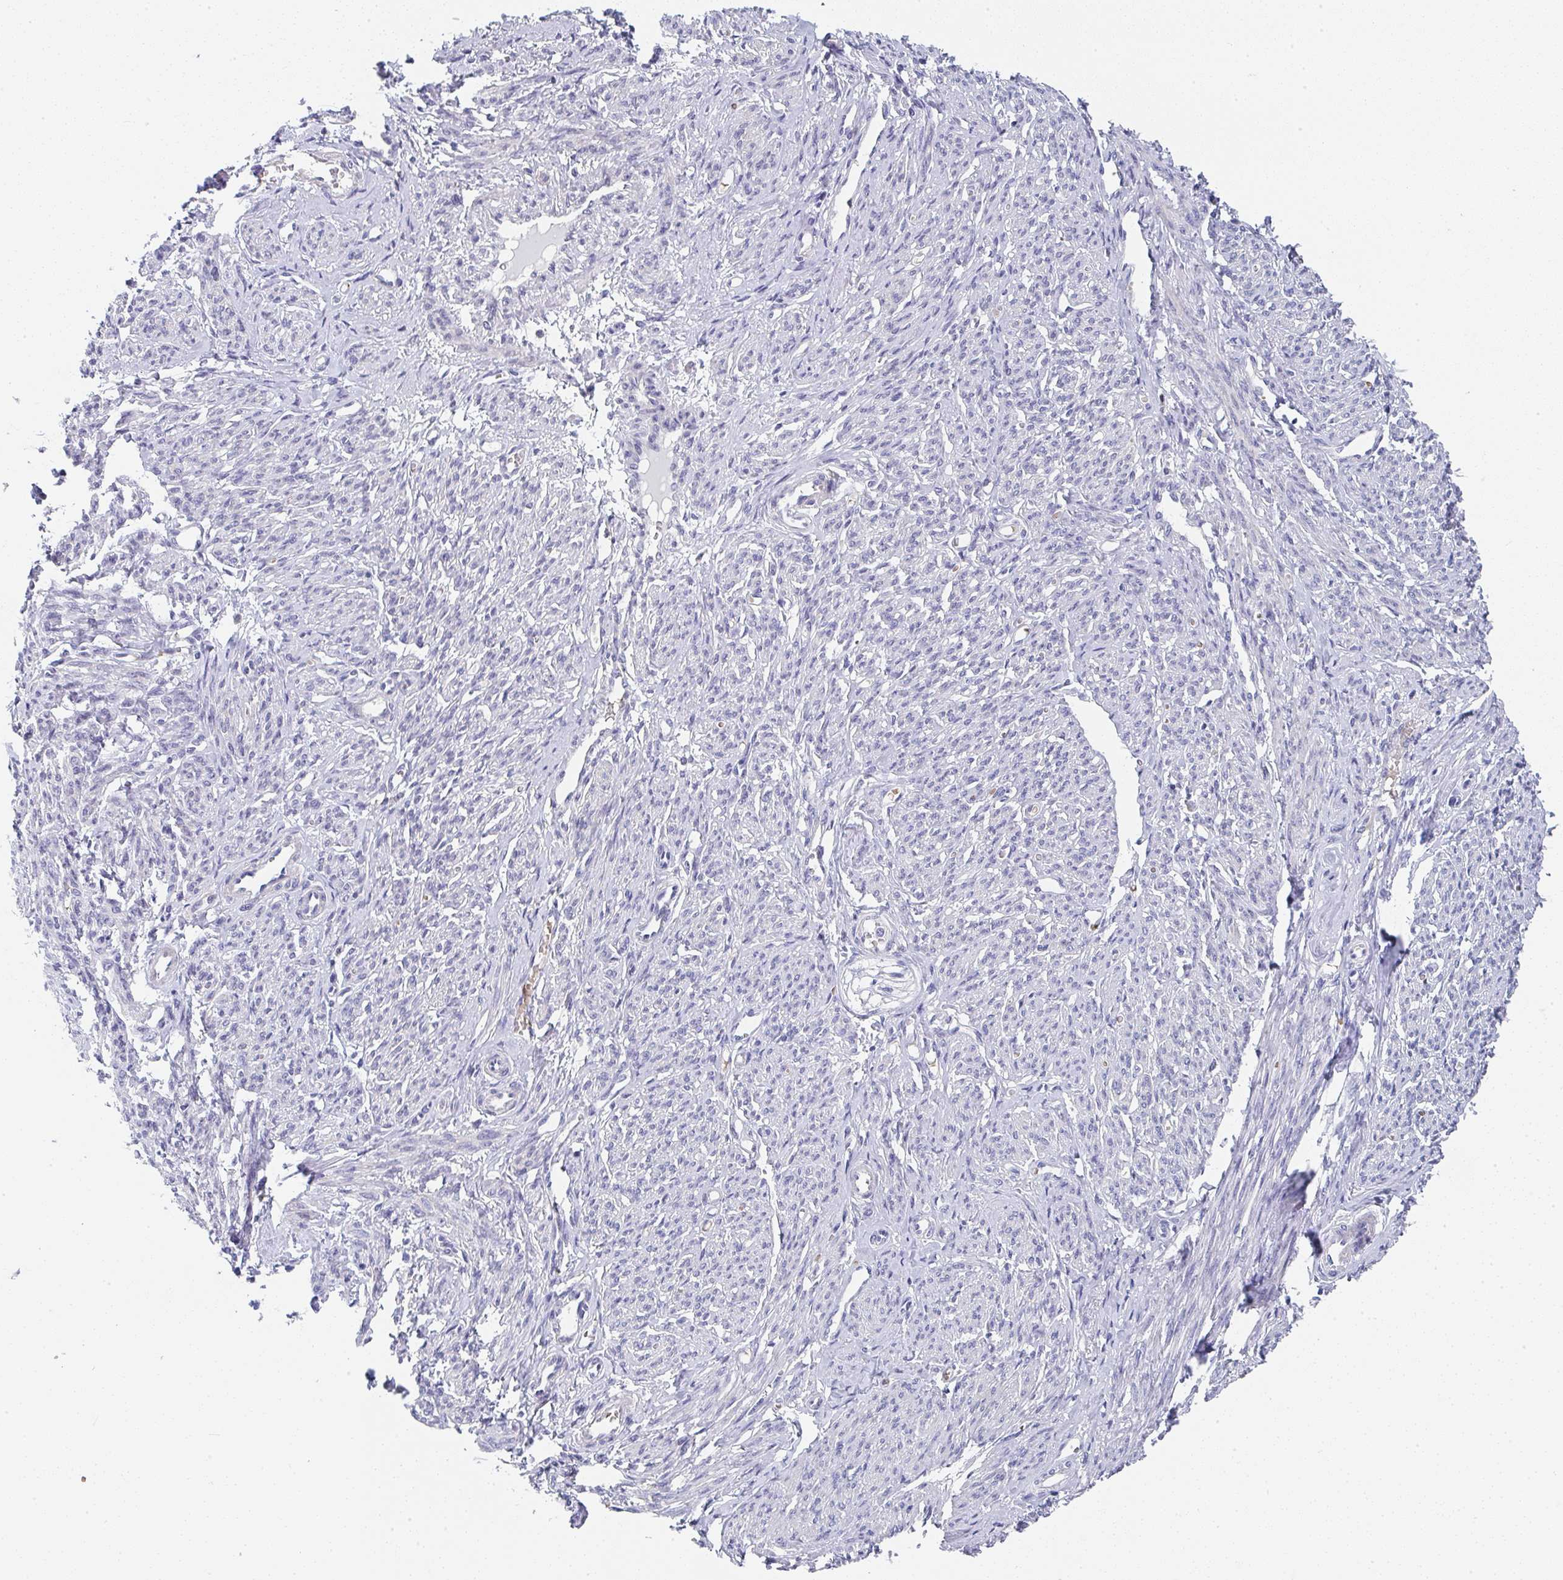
{"staining": {"intensity": "weak", "quantity": "<25%", "location": "cytoplasmic/membranous"}, "tissue": "smooth muscle", "cell_type": "Smooth muscle cells", "image_type": "normal", "snomed": [{"axis": "morphology", "description": "Normal tissue, NOS"}, {"axis": "topography", "description": "Smooth muscle"}], "caption": "This is a photomicrograph of IHC staining of normal smooth muscle, which shows no staining in smooth muscle cells.", "gene": "NCF1", "patient": {"sex": "female", "age": 65}}